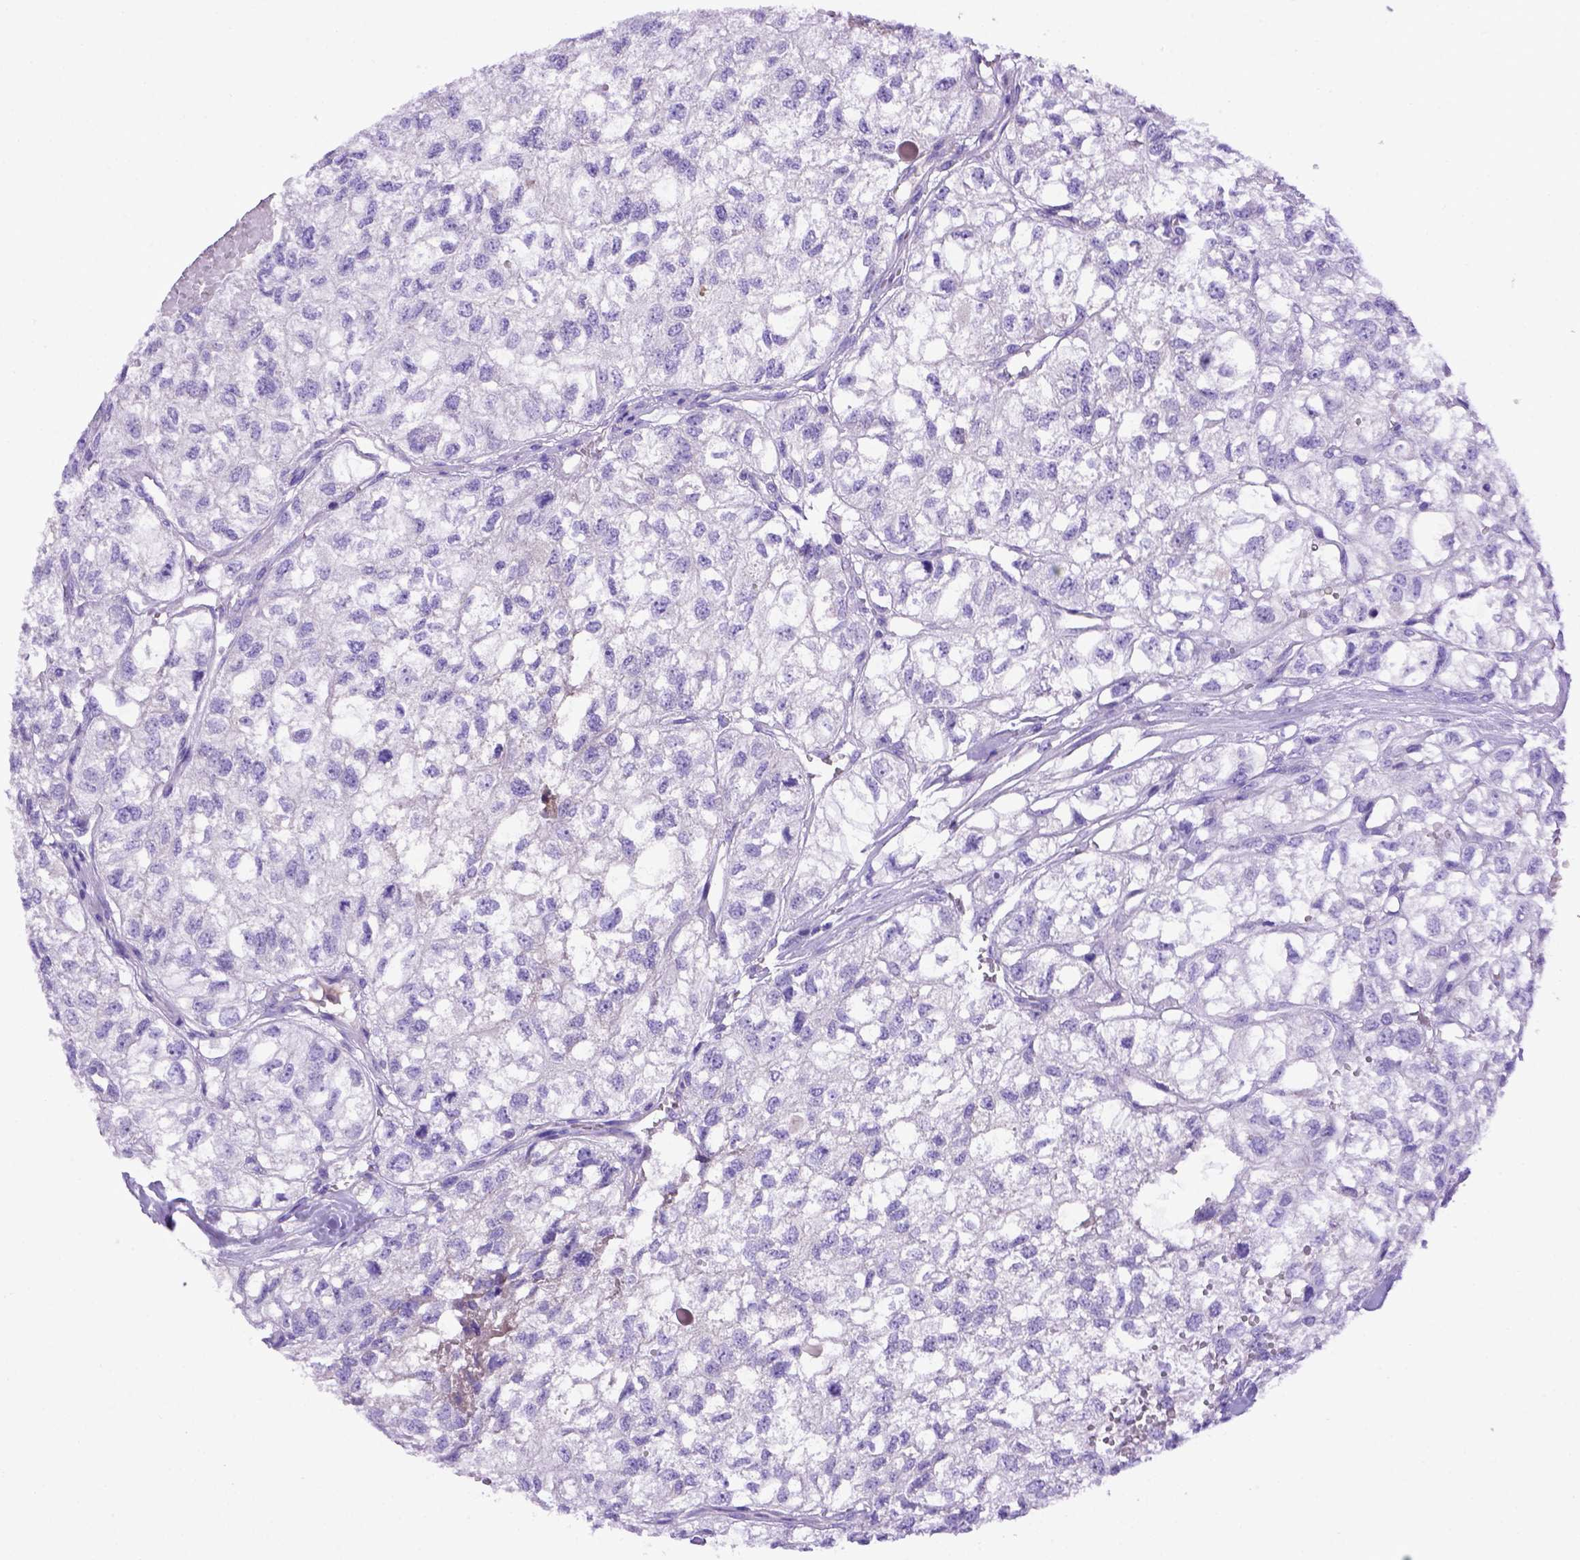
{"staining": {"intensity": "negative", "quantity": "none", "location": "none"}, "tissue": "renal cancer", "cell_type": "Tumor cells", "image_type": "cancer", "snomed": [{"axis": "morphology", "description": "Adenocarcinoma, NOS"}, {"axis": "topography", "description": "Kidney"}], "caption": "An IHC micrograph of adenocarcinoma (renal) is shown. There is no staining in tumor cells of adenocarcinoma (renal). (Brightfield microscopy of DAB (3,3'-diaminobenzidine) immunohistochemistry at high magnification).", "gene": "PTGES", "patient": {"sex": "male", "age": 56}}